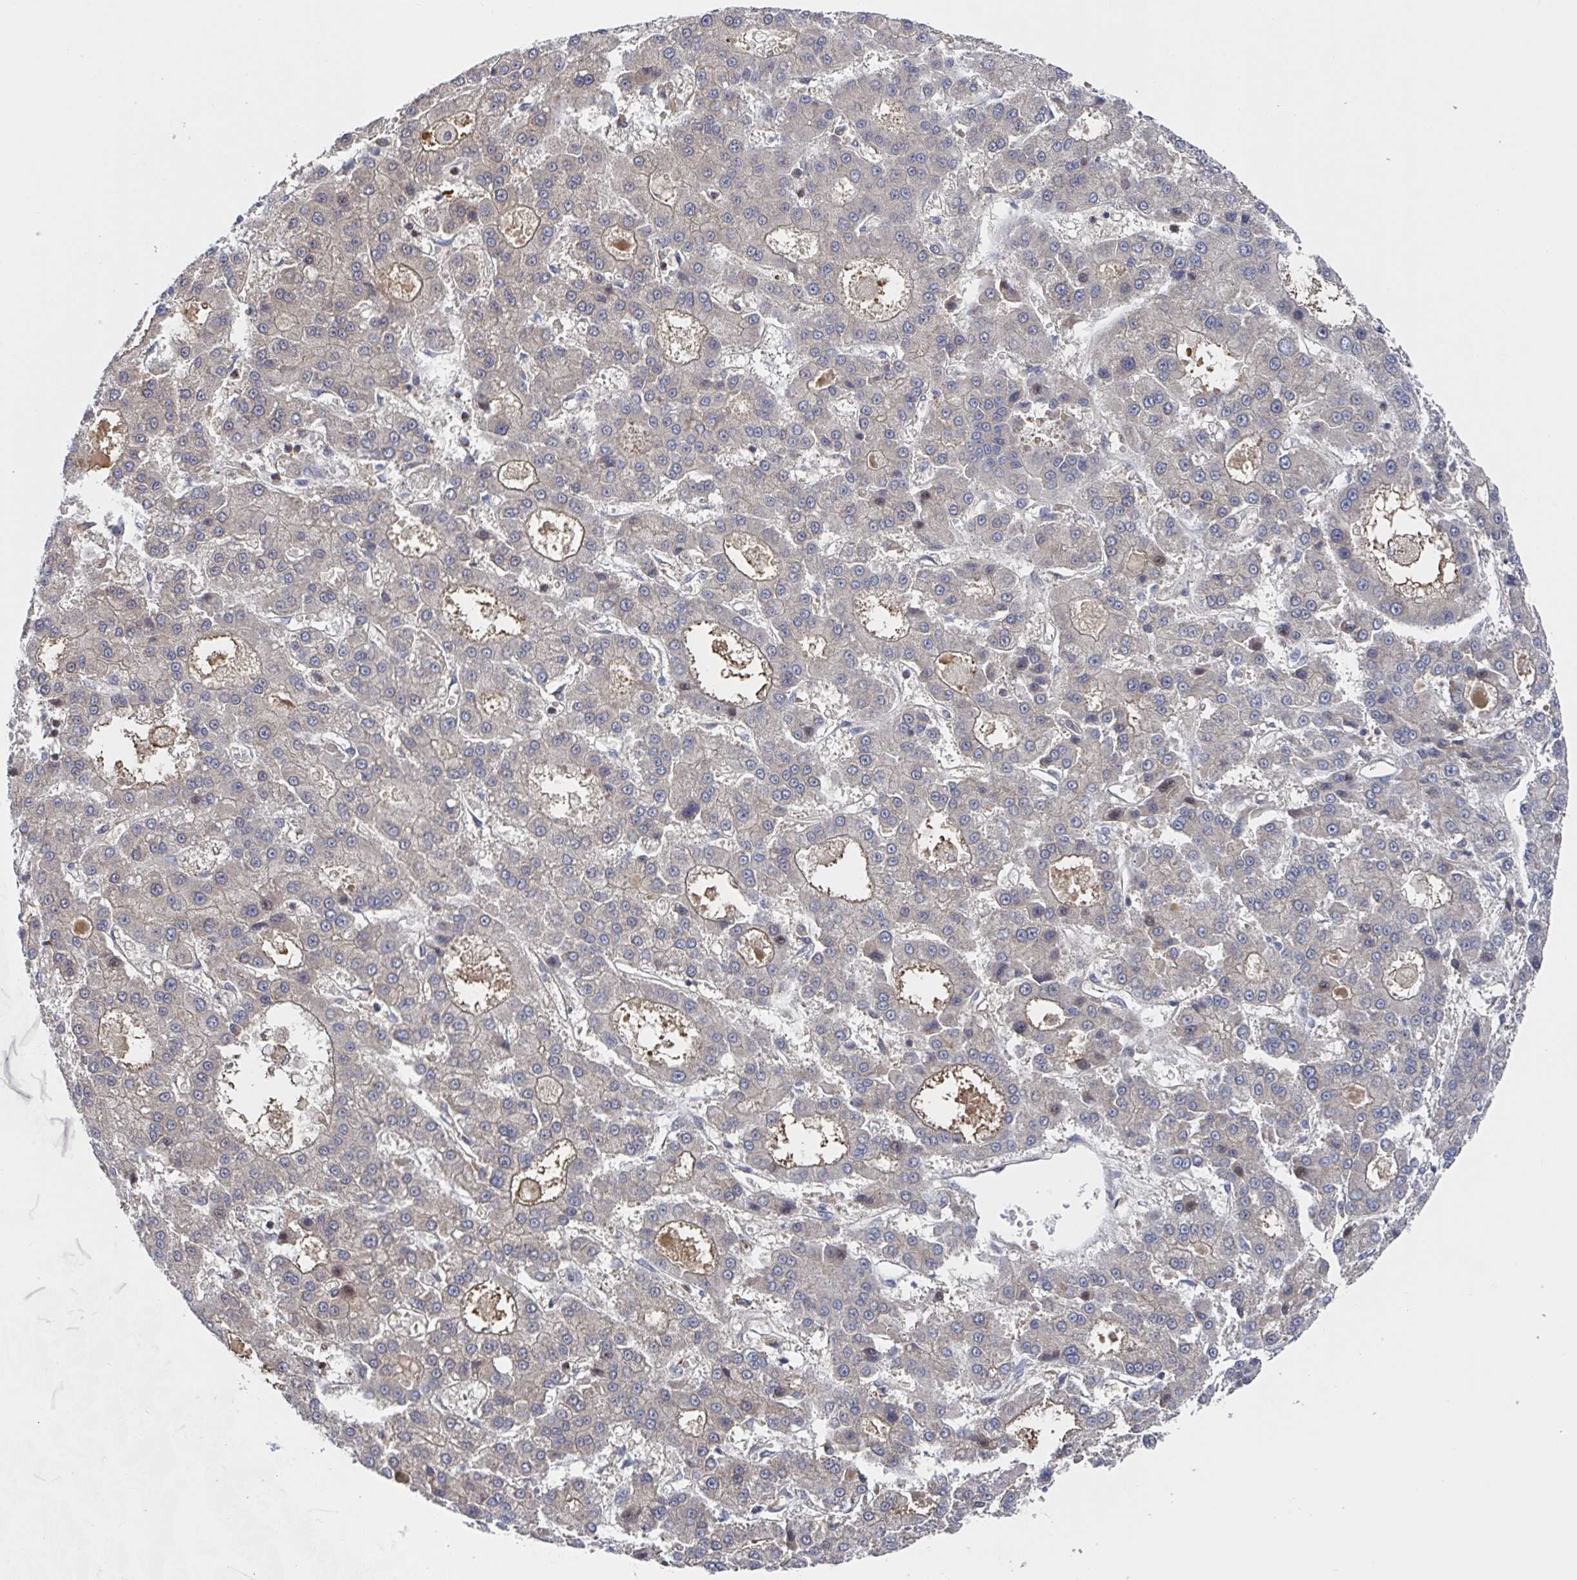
{"staining": {"intensity": "weak", "quantity": "25%-75%", "location": "cytoplasmic/membranous"}, "tissue": "liver cancer", "cell_type": "Tumor cells", "image_type": "cancer", "snomed": [{"axis": "morphology", "description": "Carcinoma, Hepatocellular, NOS"}, {"axis": "topography", "description": "Liver"}], "caption": "Immunohistochemistry (IHC) micrograph of hepatocellular carcinoma (liver) stained for a protein (brown), which exhibits low levels of weak cytoplasmic/membranous expression in about 25%-75% of tumor cells.", "gene": "DHRS12", "patient": {"sex": "male", "age": 70}}